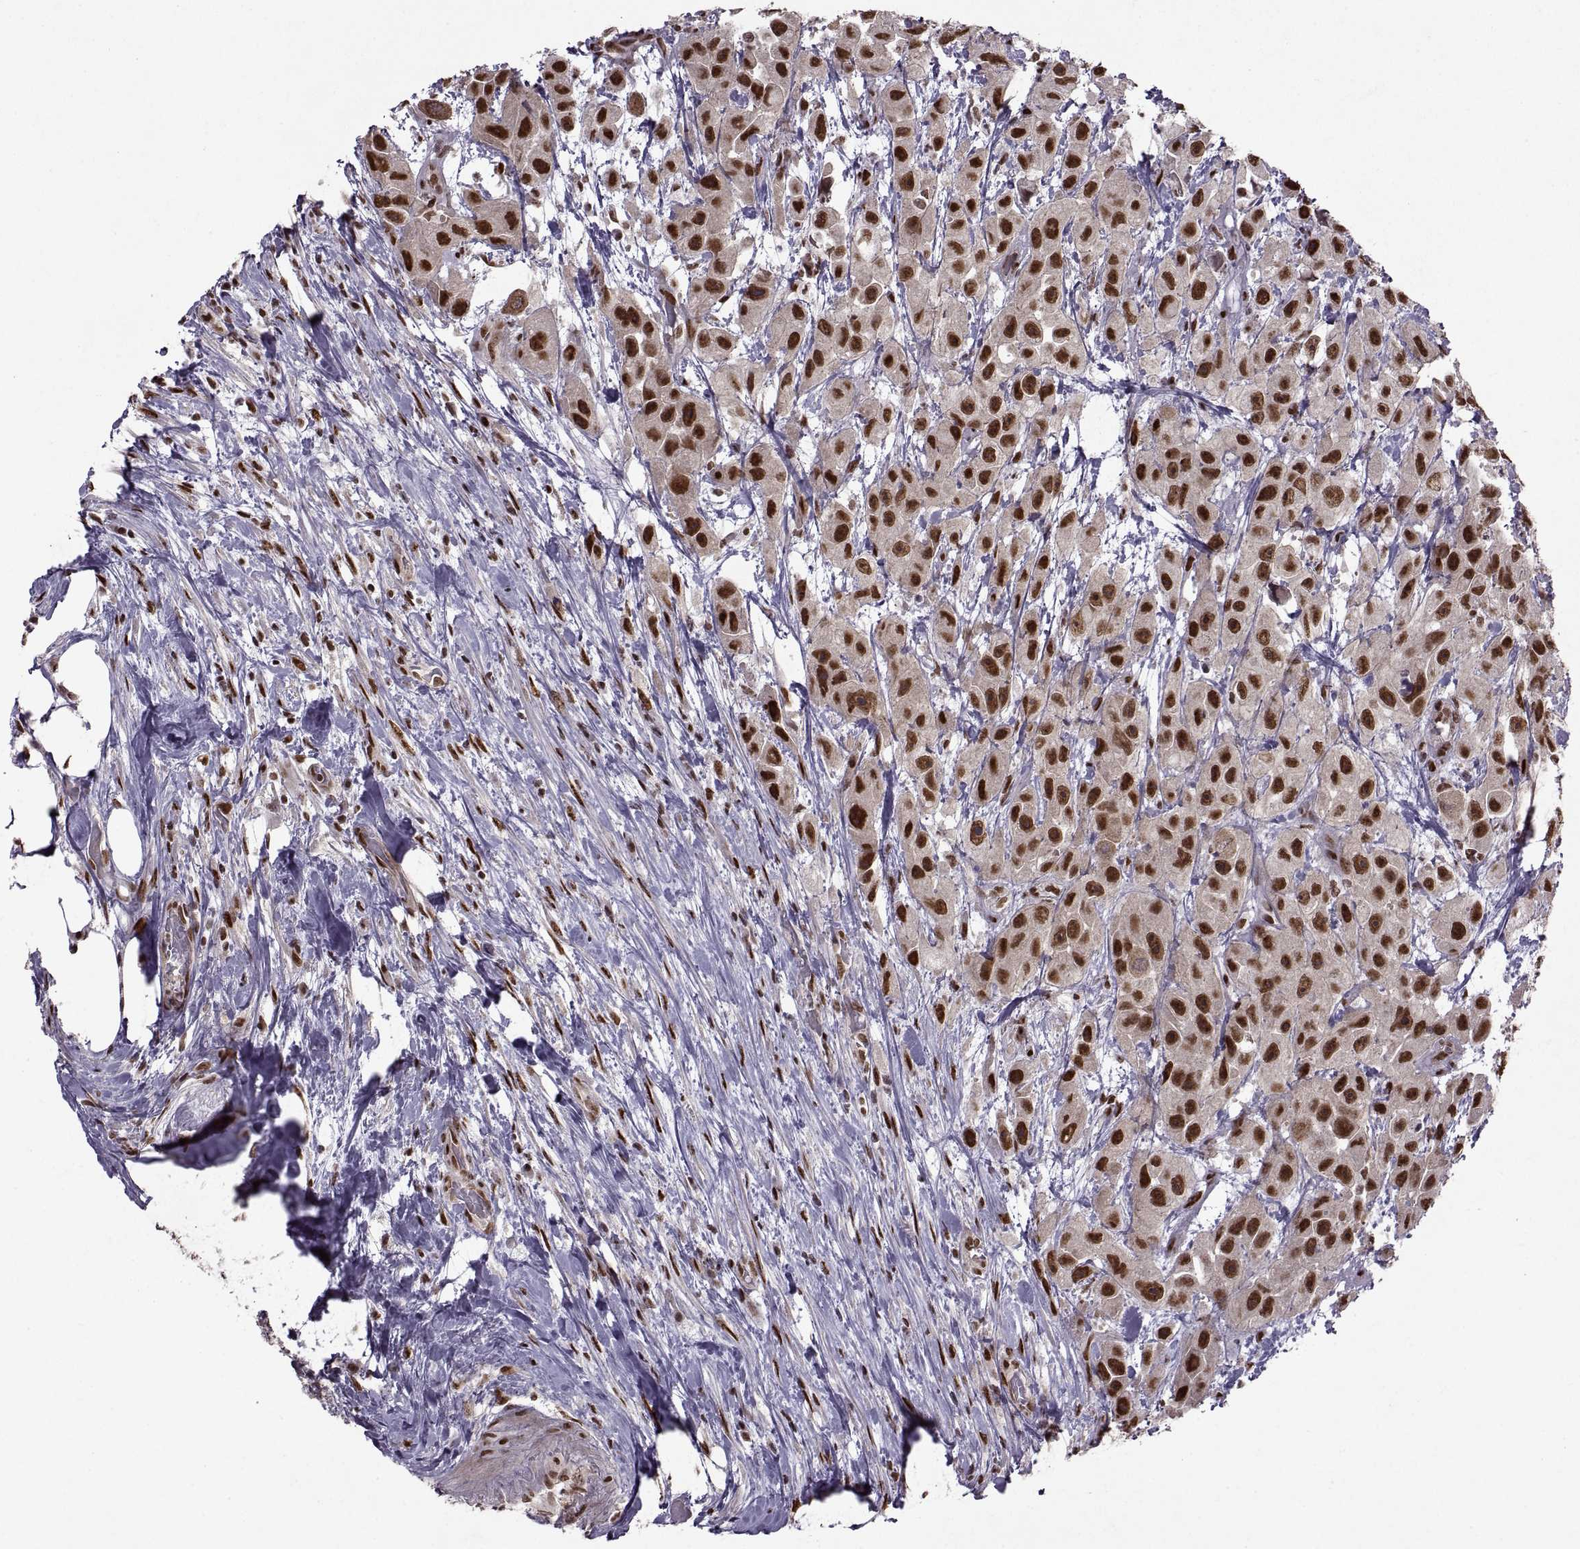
{"staining": {"intensity": "strong", "quantity": ">75%", "location": "nuclear"}, "tissue": "urothelial cancer", "cell_type": "Tumor cells", "image_type": "cancer", "snomed": [{"axis": "morphology", "description": "Urothelial carcinoma, High grade"}, {"axis": "topography", "description": "Urinary bladder"}], "caption": "Urothelial cancer was stained to show a protein in brown. There is high levels of strong nuclear expression in about >75% of tumor cells. The protein is stained brown, and the nuclei are stained in blue (DAB (3,3'-diaminobenzidine) IHC with brightfield microscopy, high magnification).", "gene": "MT1E", "patient": {"sex": "male", "age": 79}}